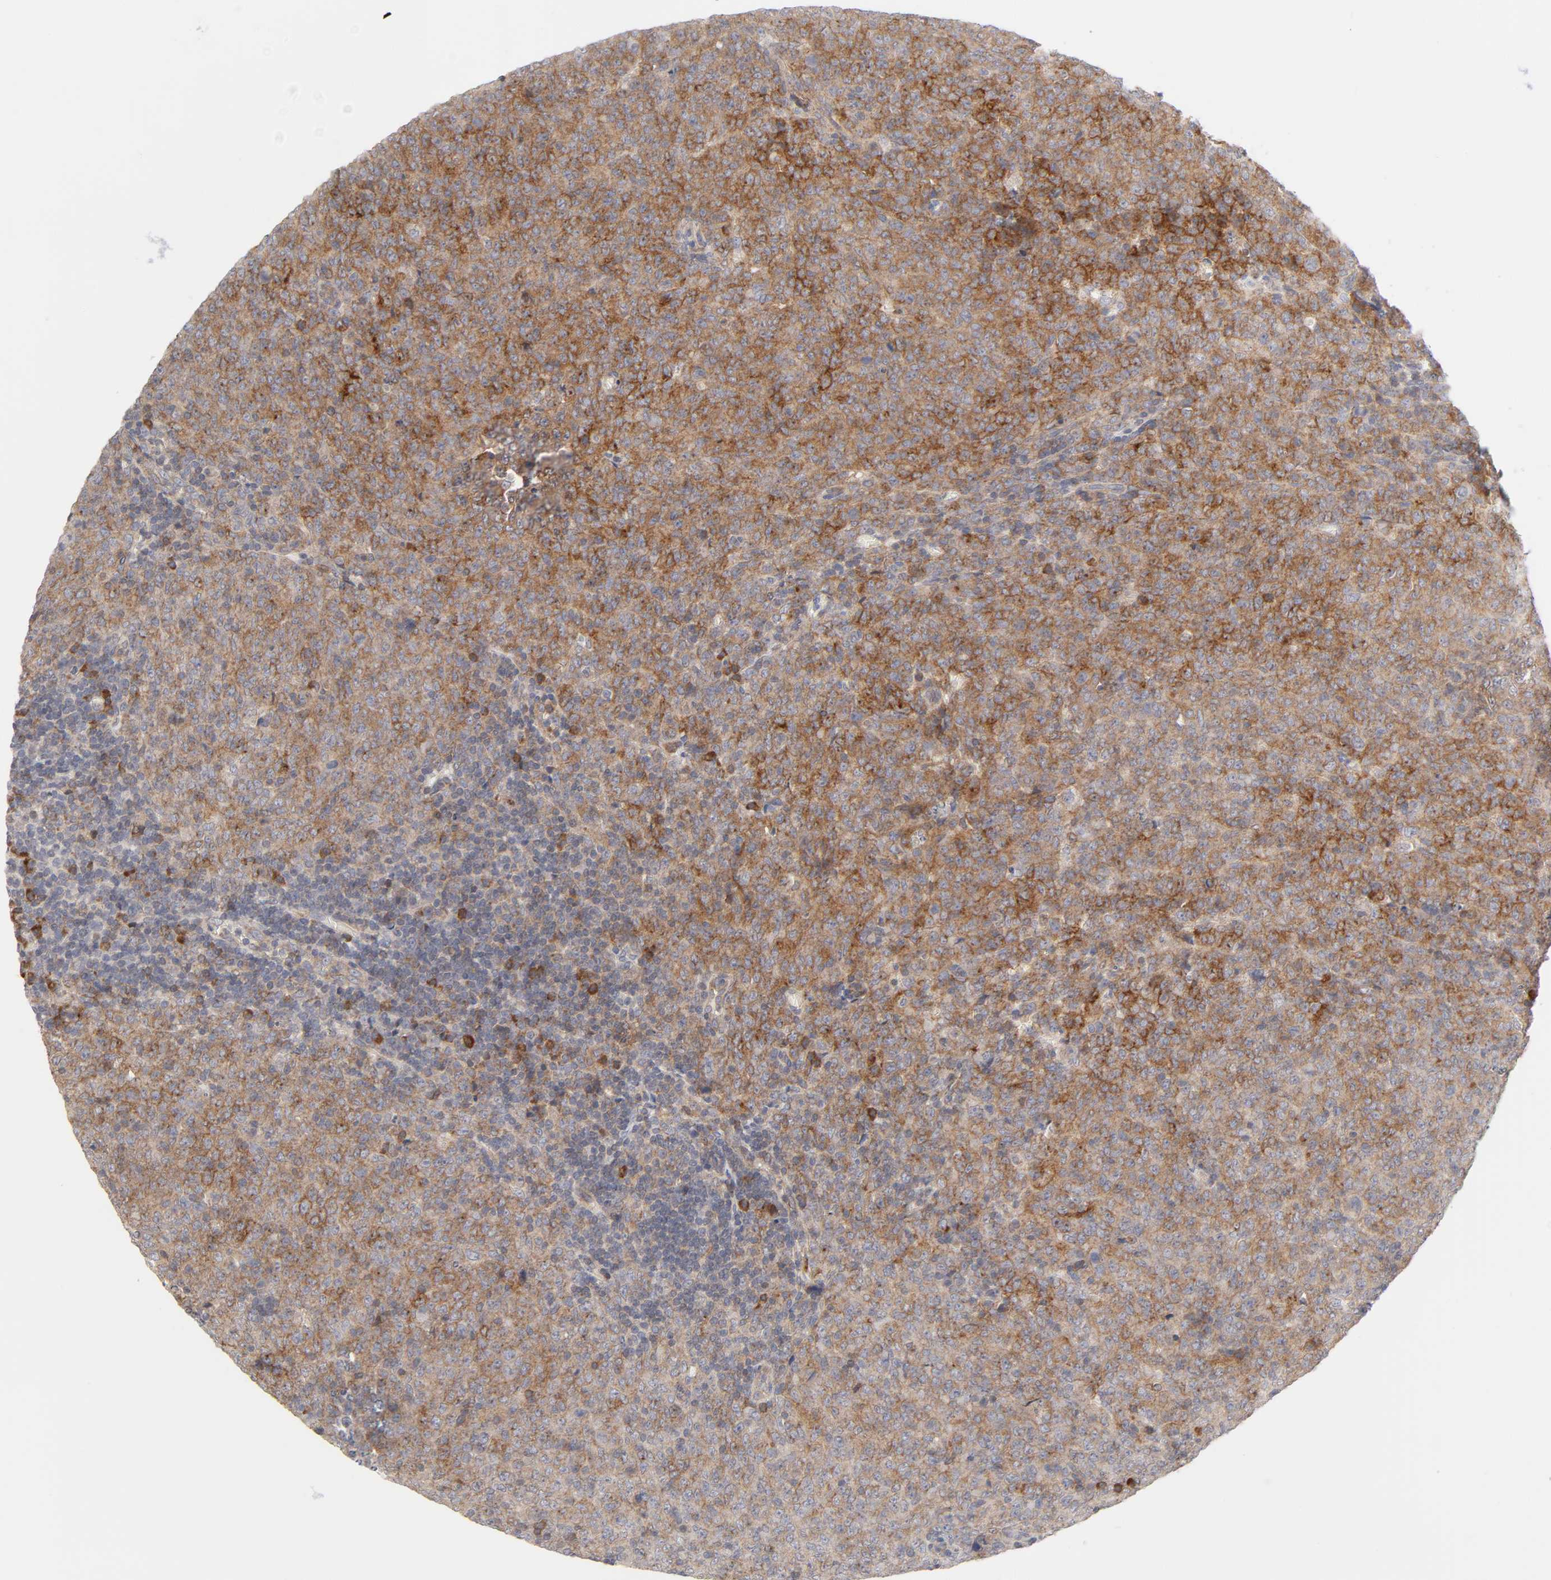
{"staining": {"intensity": "moderate", "quantity": ">75%", "location": "cytoplasmic/membranous"}, "tissue": "lymphoma", "cell_type": "Tumor cells", "image_type": "cancer", "snomed": [{"axis": "morphology", "description": "Malignant lymphoma, non-Hodgkin's type, High grade"}, {"axis": "topography", "description": "Tonsil"}], "caption": "Immunohistochemical staining of human lymphoma demonstrates medium levels of moderate cytoplasmic/membranous expression in approximately >75% of tumor cells.", "gene": "IL4R", "patient": {"sex": "female", "age": 36}}